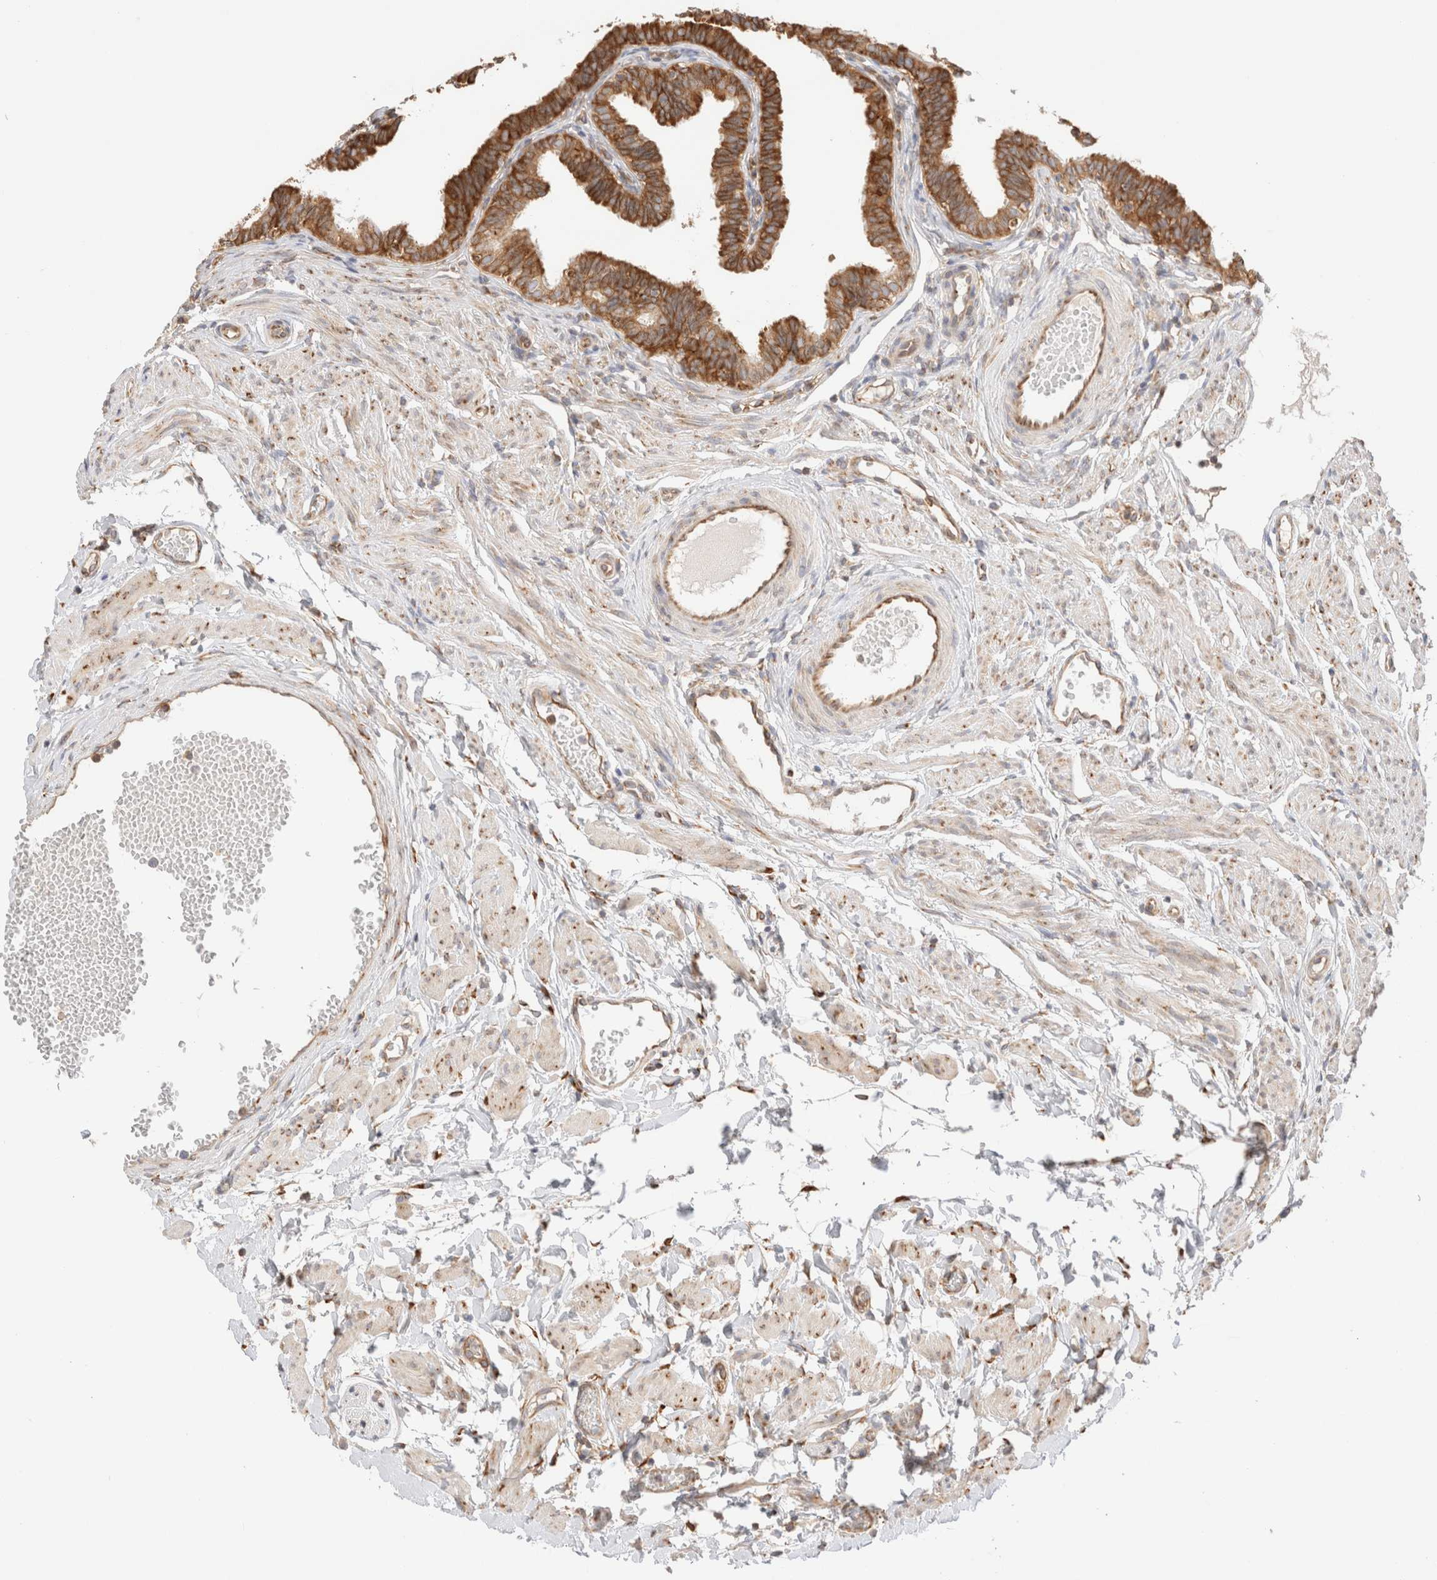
{"staining": {"intensity": "strong", "quantity": ">75%", "location": "cytoplasmic/membranous"}, "tissue": "fallopian tube", "cell_type": "Glandular cells", "image_type": "normal", "snomed": [{"axis": "morphology", "description": "Normal tissue, NOS"}, {"axis": "topography", "description": "Fallopian tube"}, {"axis": "topography", "description": "Ovary"}], "caption": "Glandular cells show strong cytoplasmic/membranous positivity in about >75% of cells in benign fallopian tube.", "gene": "ZC2HC1A", "patient": {"sex": "female", "age": 23}}